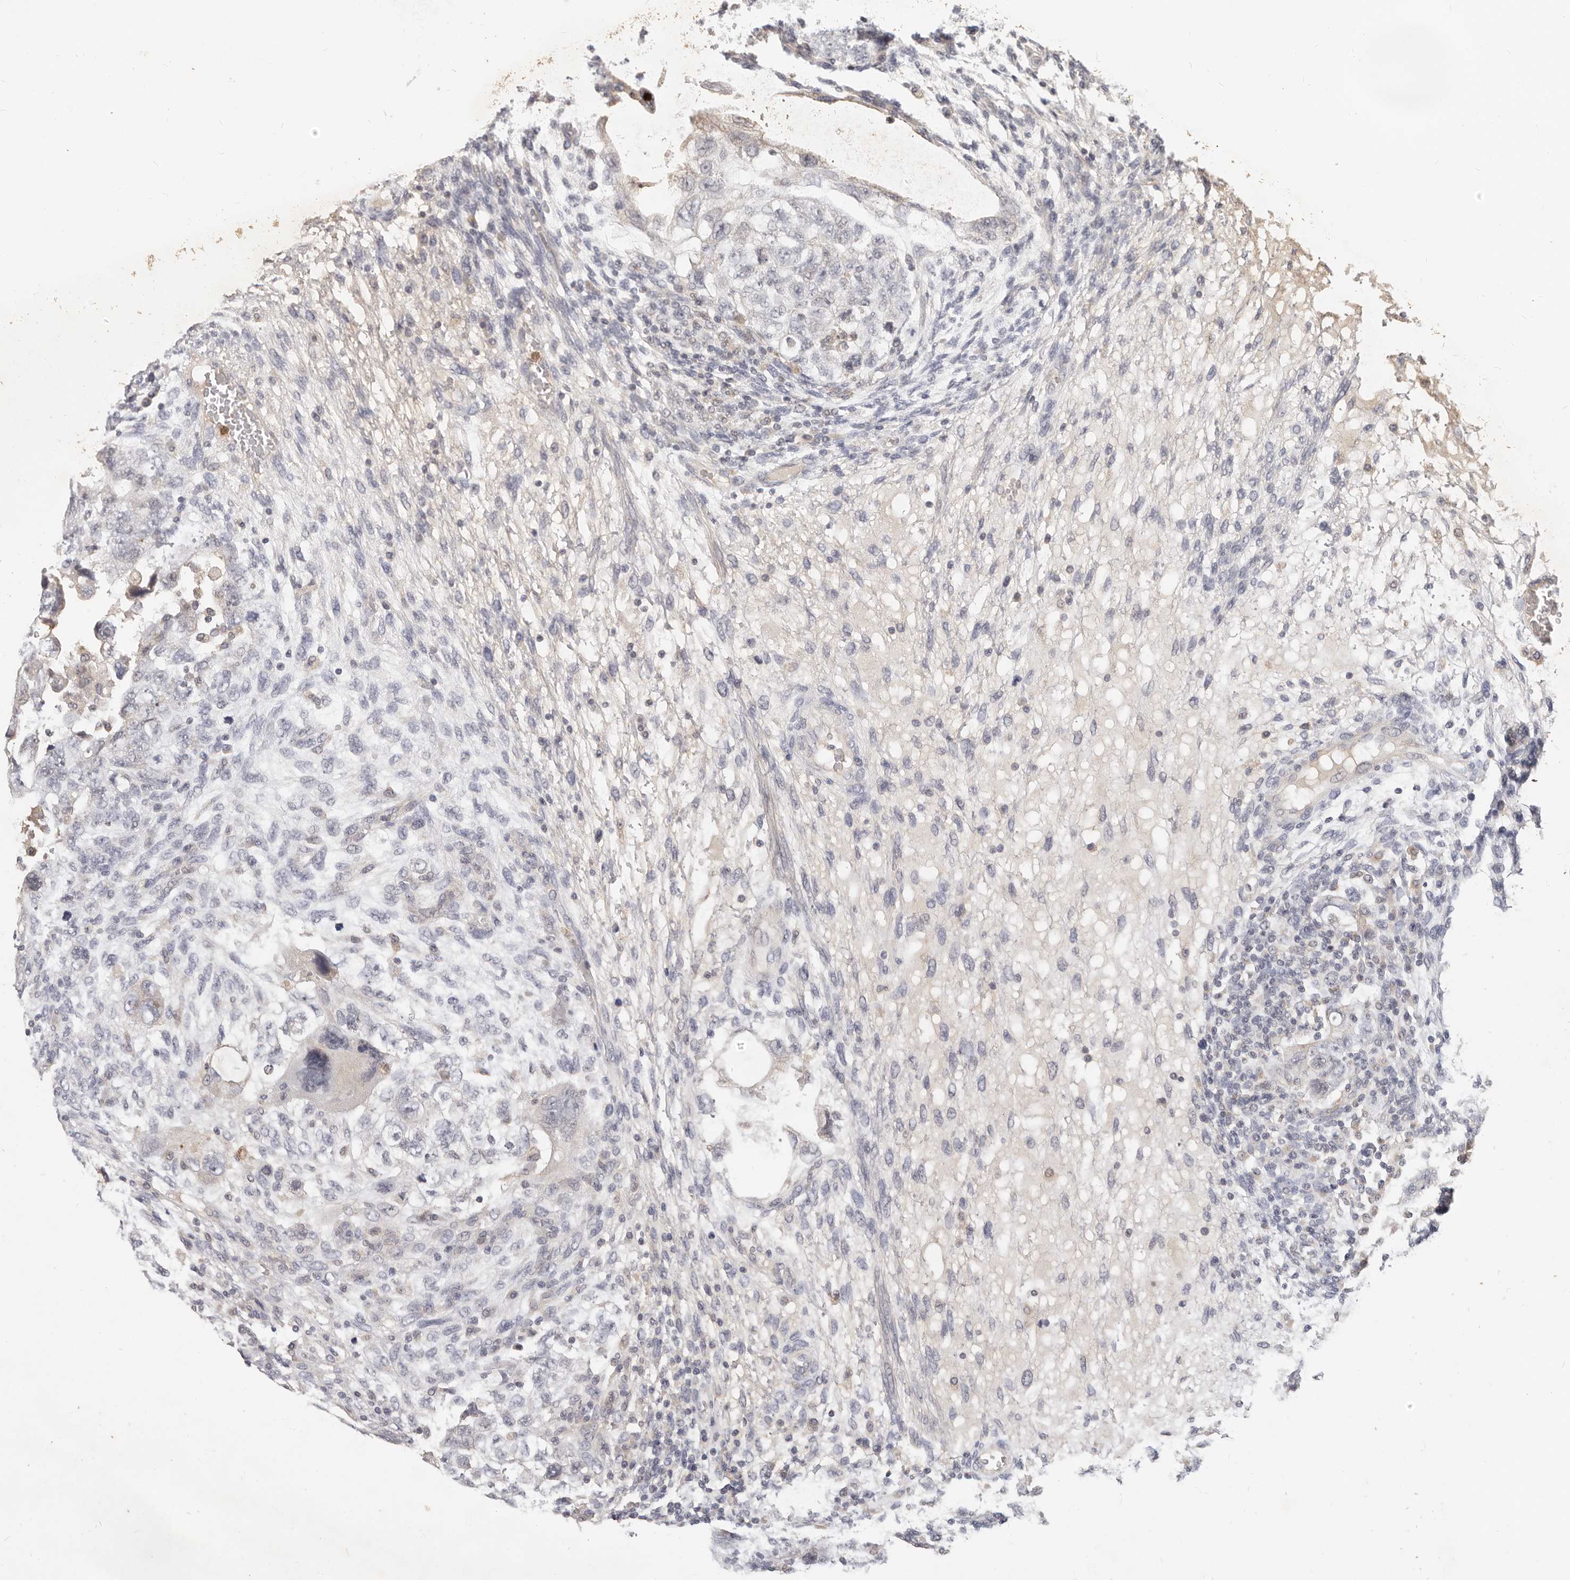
{"staining": {"intensity": "negative", "quantity": "none", "location": "none"}, "tissue": "testis cancer", "cell_type": "Tumor cells", "image_type": "cancer", "snomed": [{"axis": "morphology", "description": "Carcinoma, Embryonal, NOS"}, {"axis": "topography", "description": "Testis"}], "caption": "This is an immunohistochemistry photomicrograph of human testis cancer (embryonal carcinoma). There is no expression in tumor cells.", "gene": "USP49", "patient": {"sex": "male", "age": 36}}